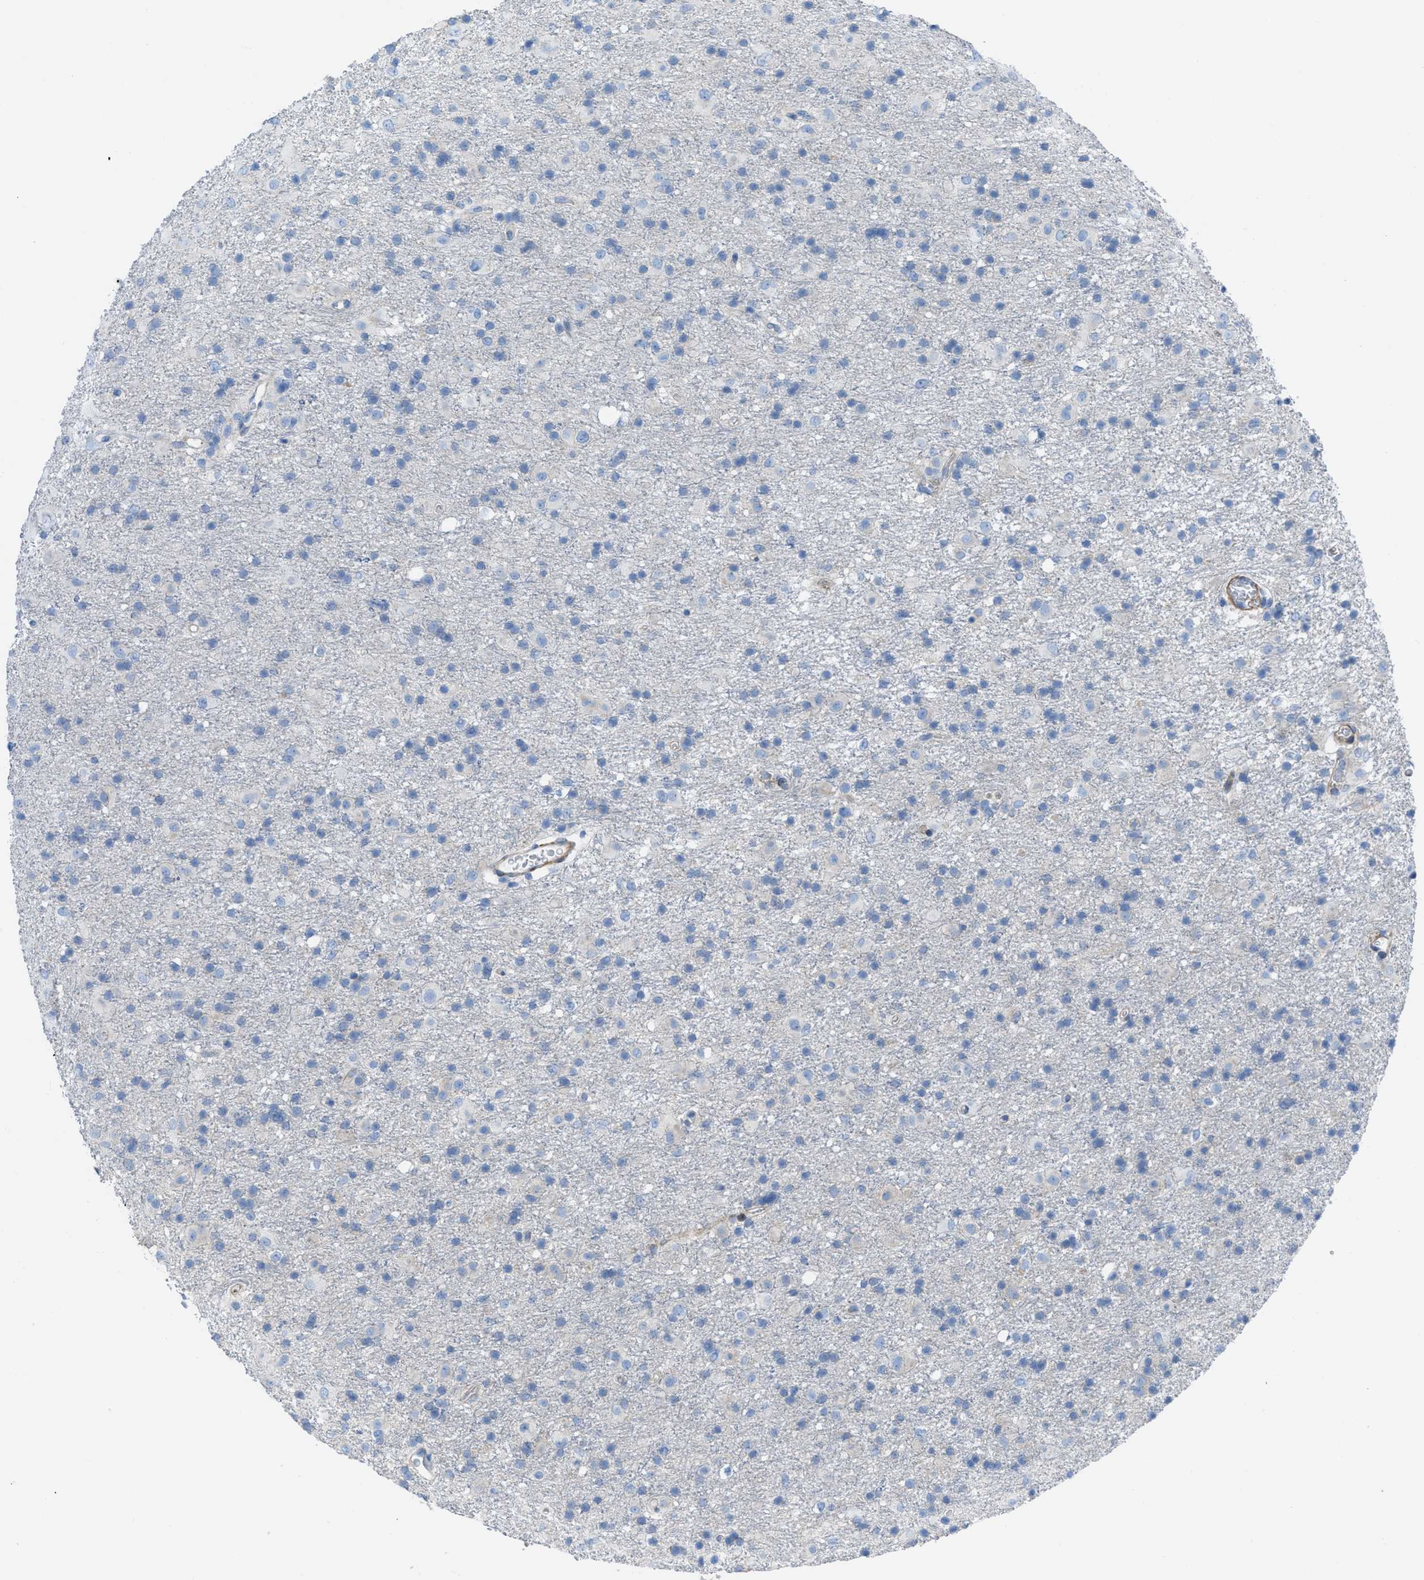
{"staining": {"intensity": "negative", "quantity": "none", "location": "none"}, "tissue": "glioma", "cell_type": "Tumor cells", "image_type": "cancer", "snomed": [{"axis": "morphology", "description": "Glioma, malignant, Low grade"}, {"axis": "topography", "description": "Brain"}], "caption": "Image shows no protein staining in tumor cells of low-grade glioma (malignant) tissue.", "gene": "KCNH7", "patient": {"sex": "male", "age": 65}}